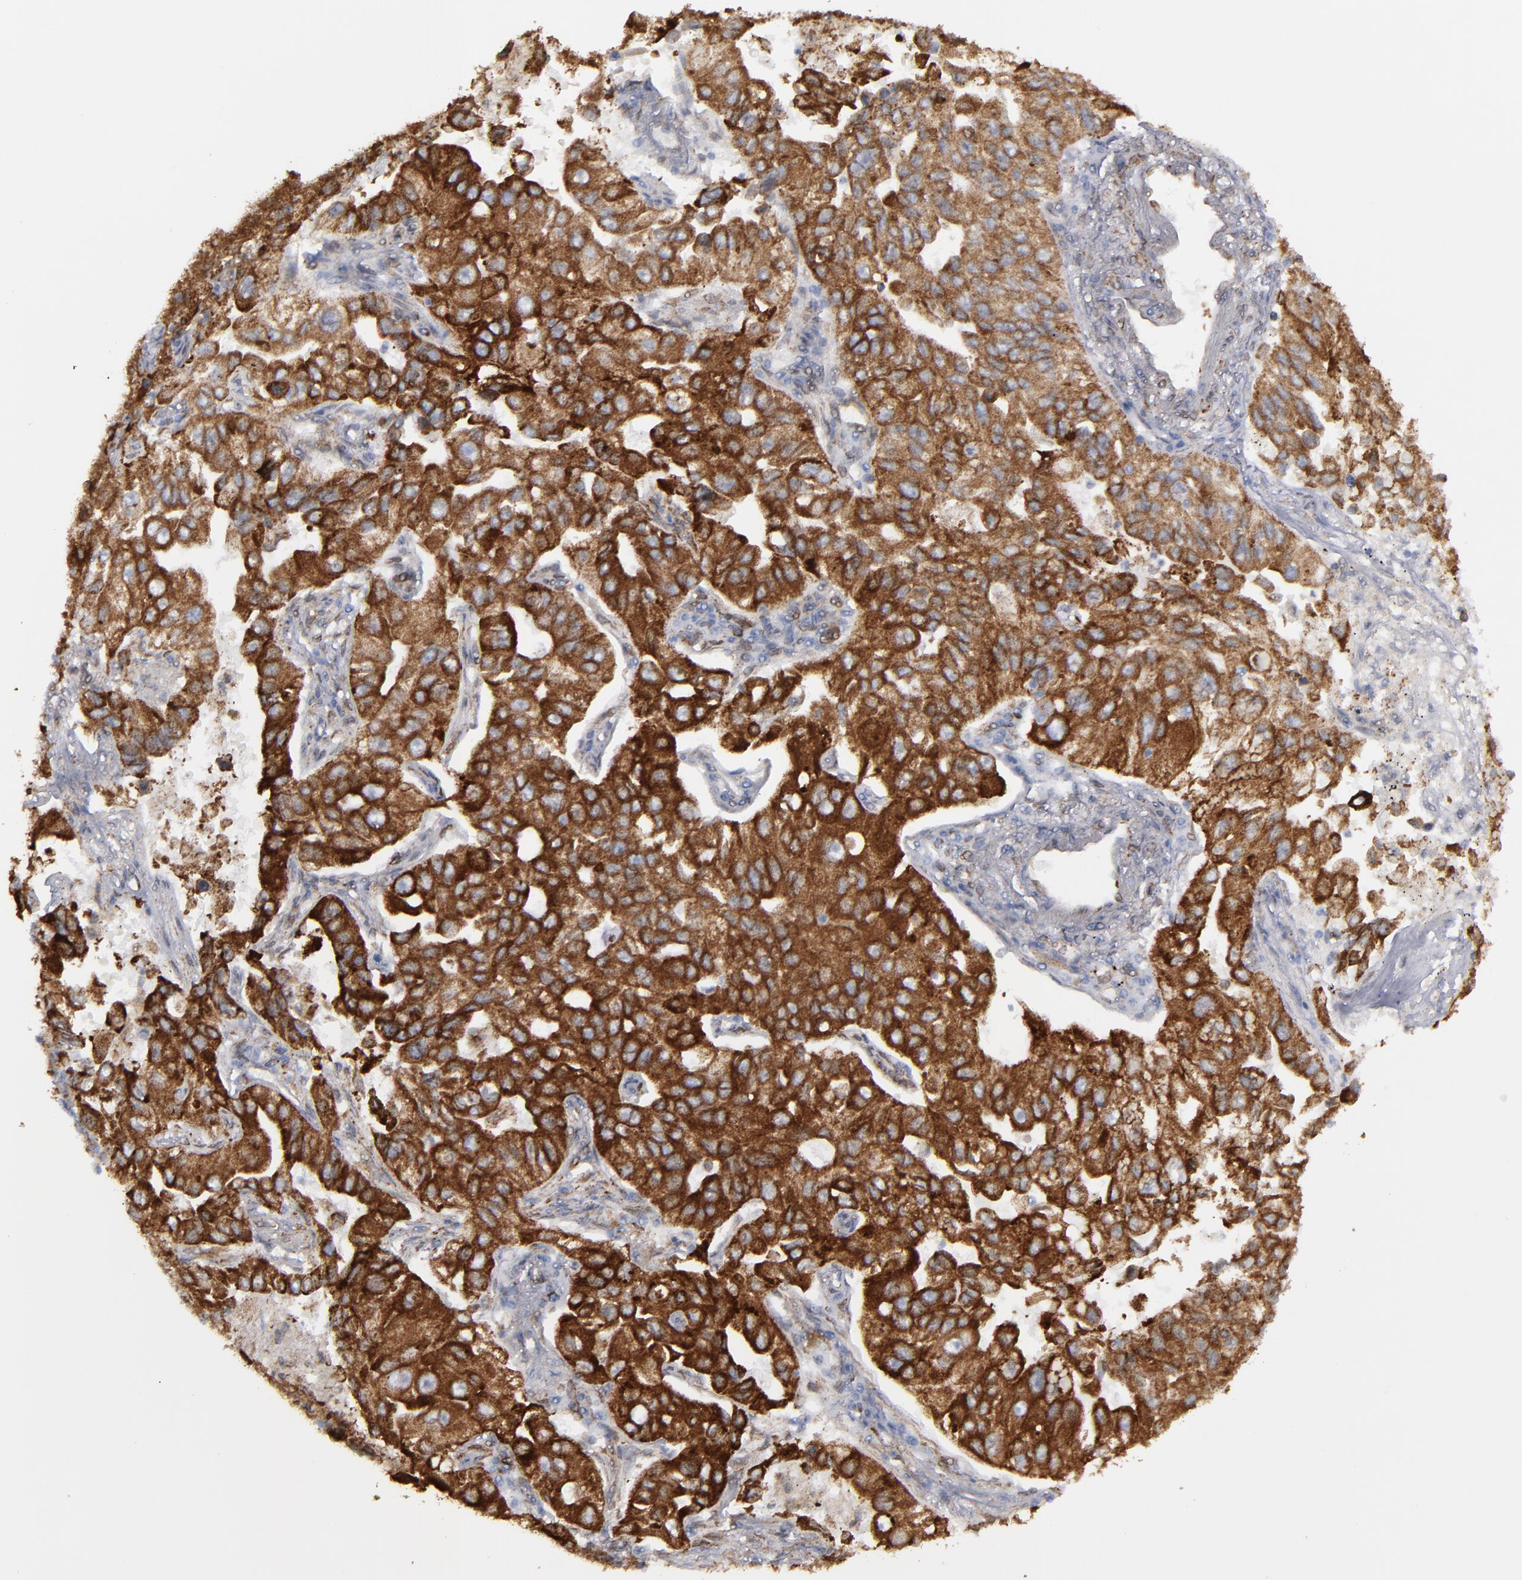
{"staining": {"intensity": "strong", "quantity": ">75%", "location": "cytoplasmic/membranous"}, "tissue": "lung cancer", "cell_type": "Tumor cells", "image_type": "cancer", "snomed": [{"axis": "morphology", "description": "Adenocarcinoma, NOS"}, {"axis": "topography", "description": "Lung"}], "caption": "DAB immunohistochemical staining of human adenocarcinoma (lung) reveals strong cytoplasmic/membranous protein expression in approximately >75% of tumor cells. The staining was performed using DAB (3,3'-diaminobenzidine) to visualize the protein expression in brown, while the nuclei were stained in blue with hematoxylin (Magnification: 20x).", "gene": "ERLIN2", "patient": {"sex": "male", "age": 84}}